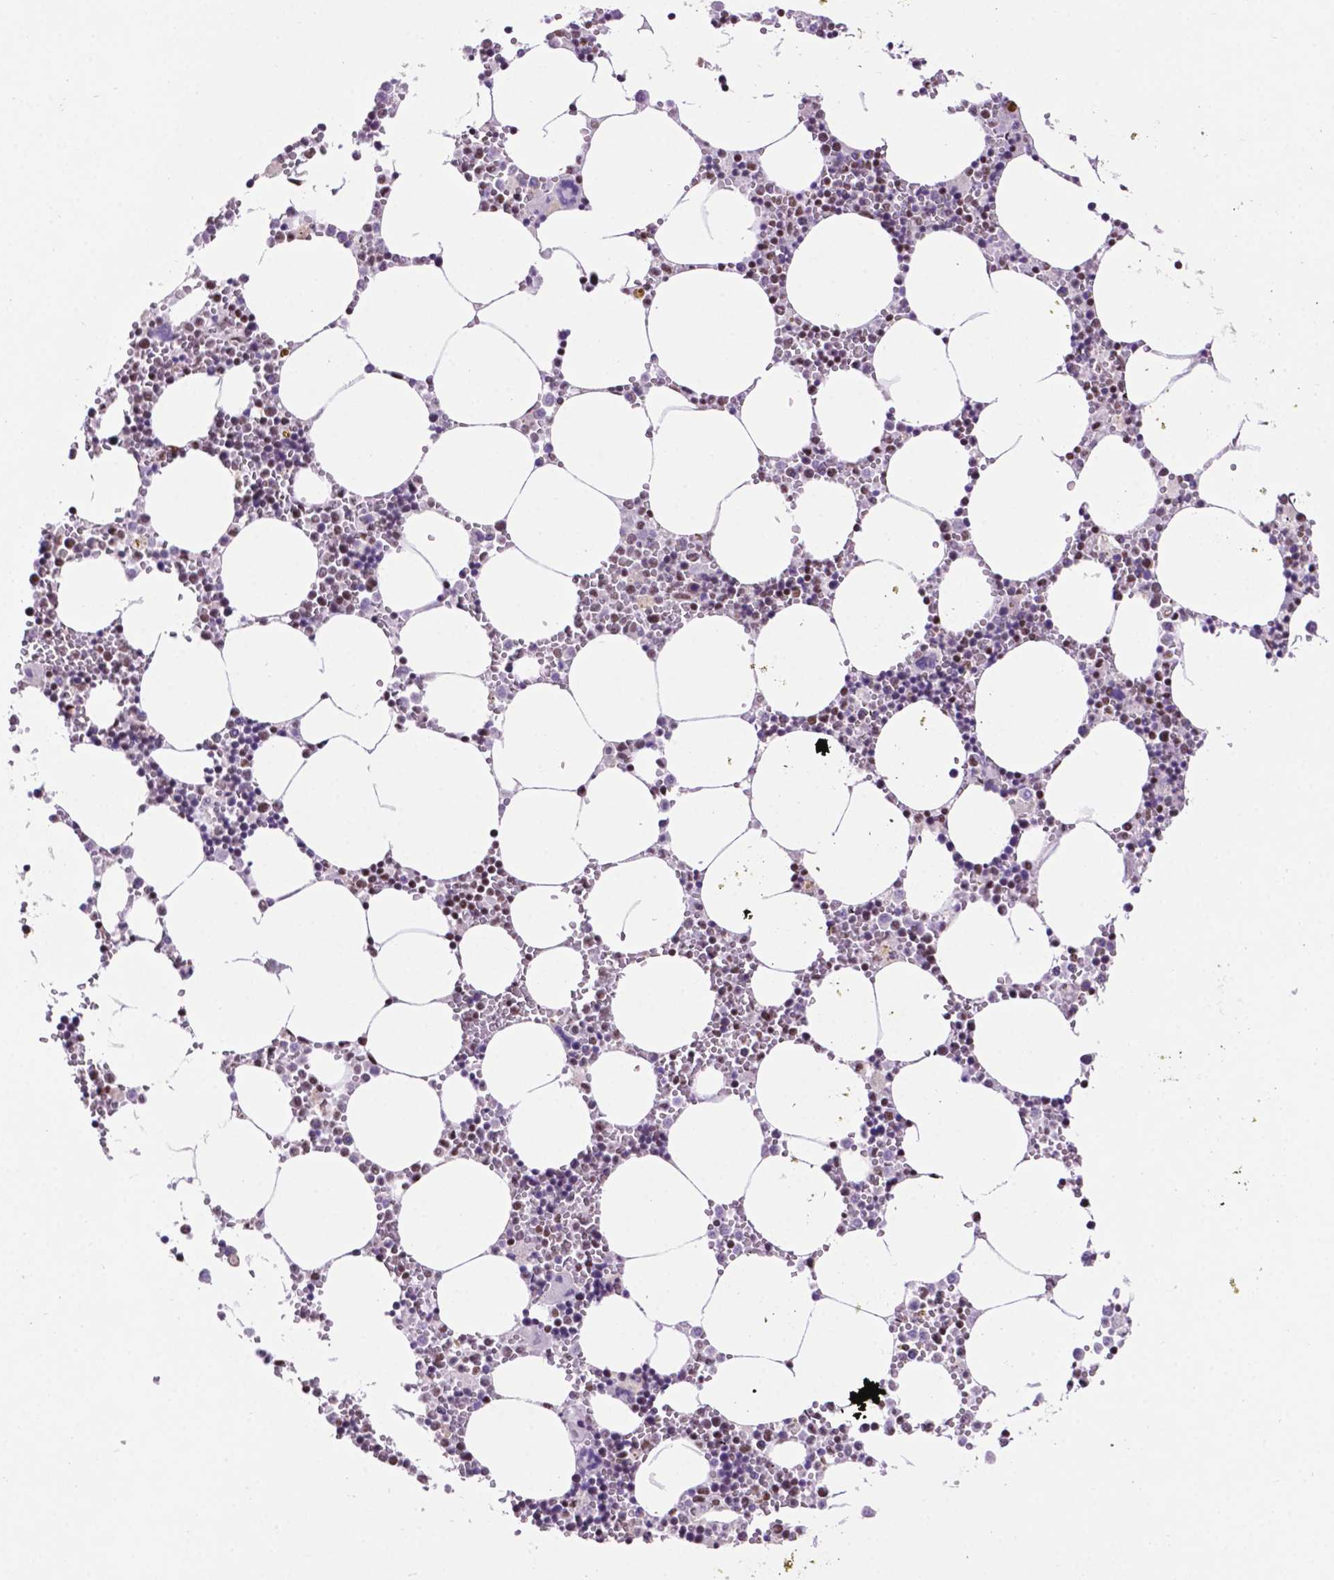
{"staining": {"intensity": "moderate", "quantity": "25%-75%", "location": "nuclear"}, "tissue": "bone marrow", "cell_type": "Hematopoietic cells", "image_type": "normal", "snomed": [{"axis": "morphology", "description": "Normal tissue, NOS"}, {"axis": "topography", "description": "Bone marrow"}], "caption": "Bone marrow stained with DAB IHC reveals medium levels of moderate nuclear positivity in approximately 25%-75% of hematopoietic cells.", "gene": "CCAR2", "patient": {"sex": "male", "age": 54}}